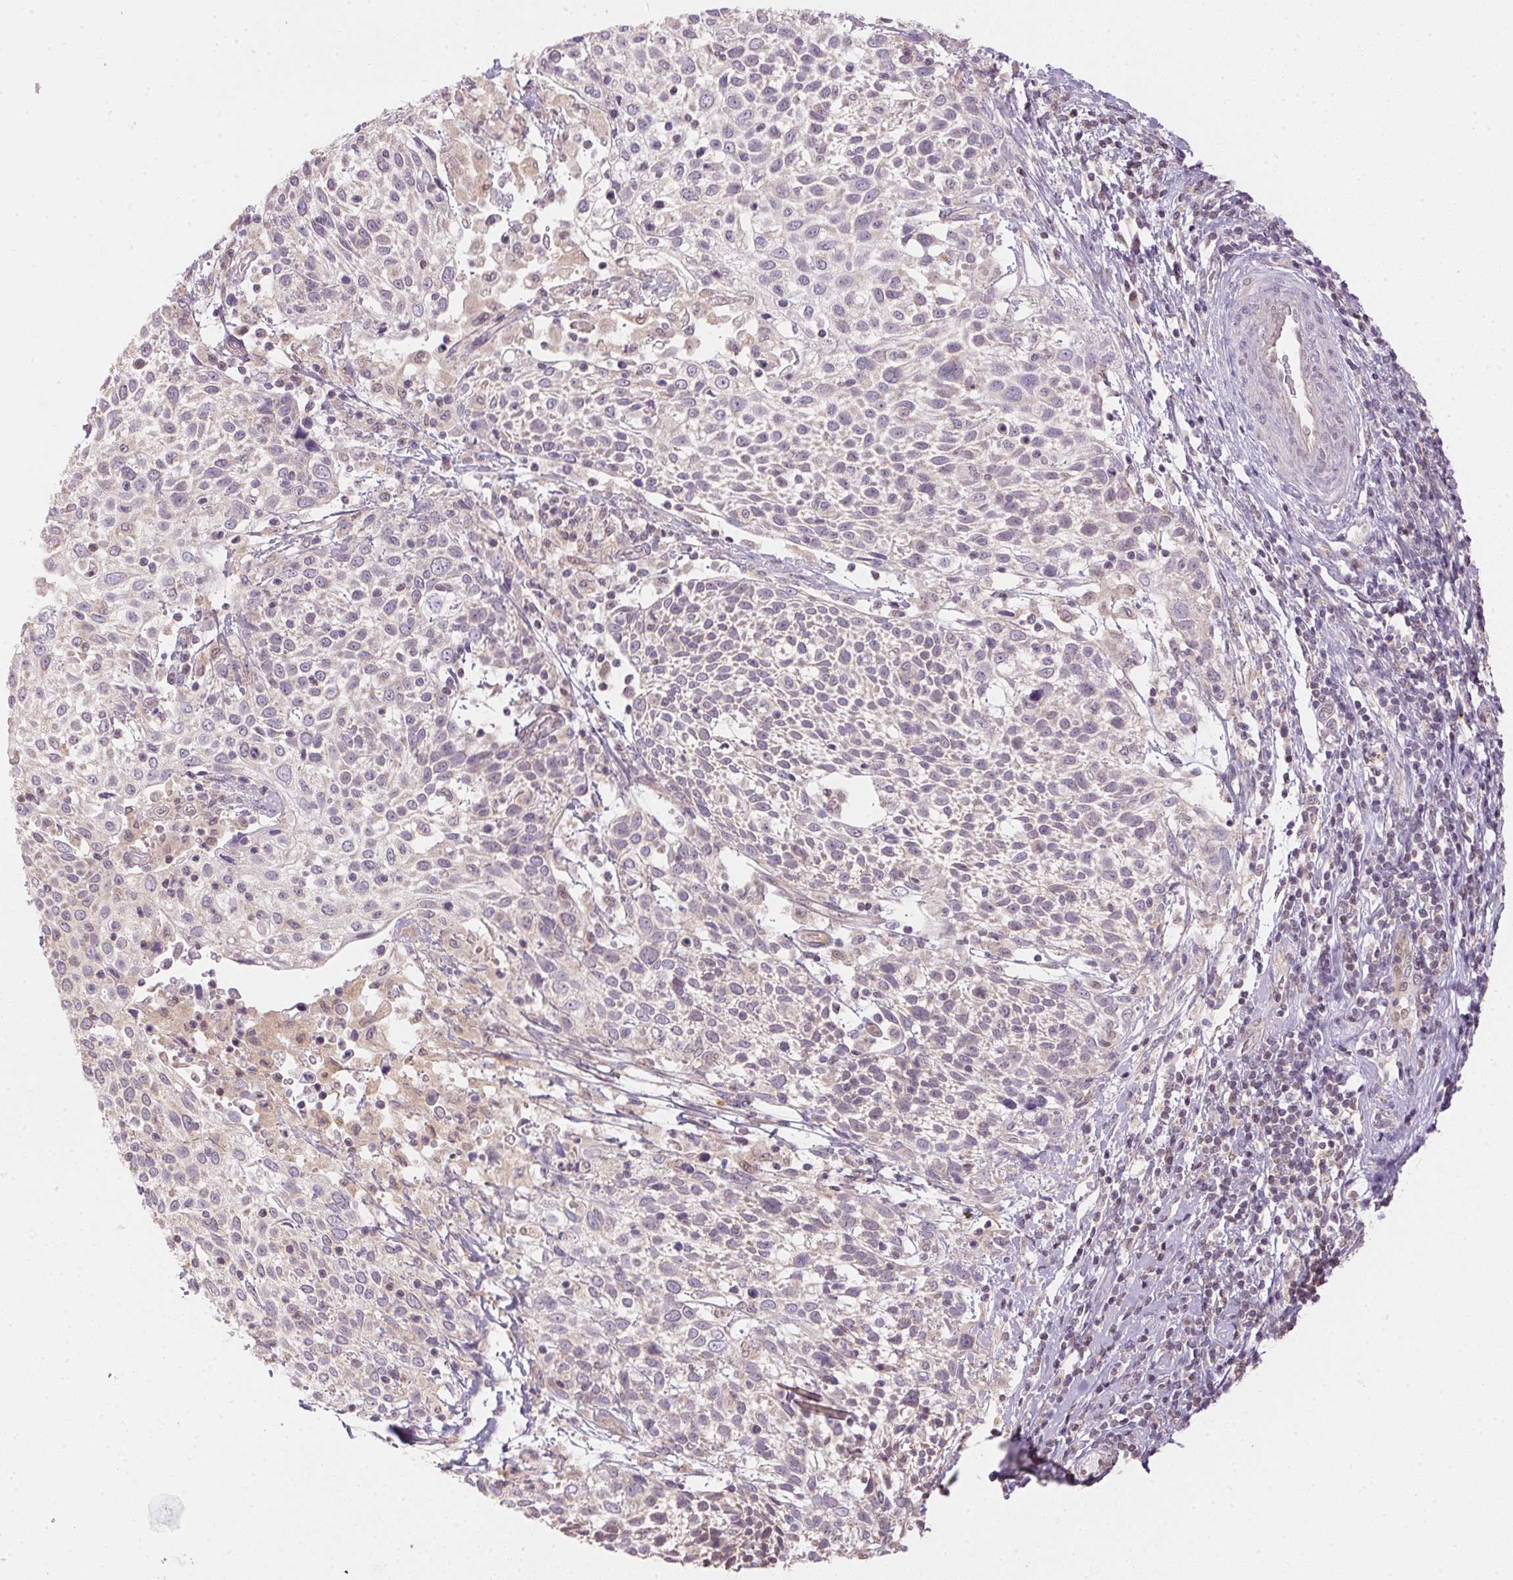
{"staining": {"intensity": "negative", "quantity": "none", "location": "none"}, "tissue": "cervical cancer", "cell_type": "Tumor cells", "image_type": "cancer", "snomed": [{"axis": "morphology", "description": "Squamous cell carcinoma, NOS"}, {"axis": "topography", "description": "Cervix"}], "caption": "Photomicrograph shows no protein staining in tumor cells of cervical cancer tissue.", "gene": "SC5D", "patient": {"sex": "female", "age": 61}}